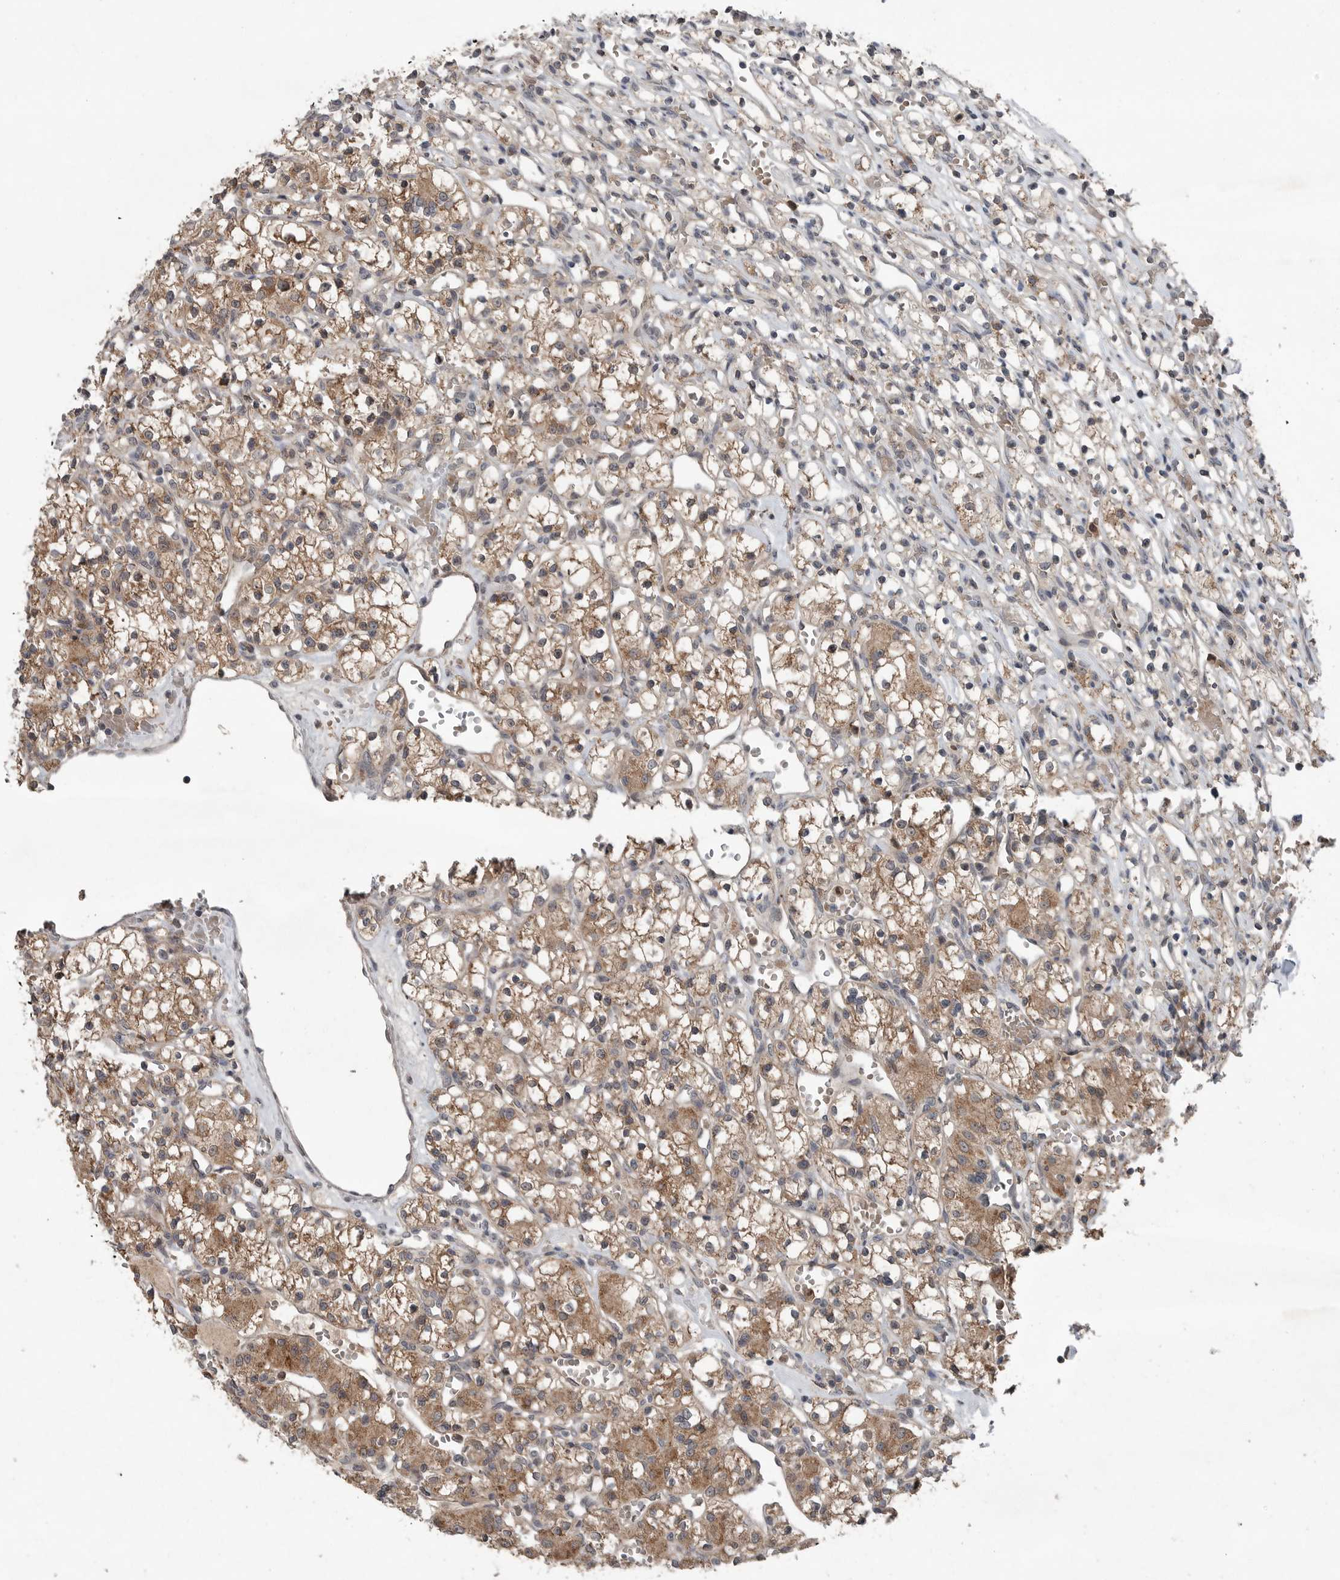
{"staining": {"intensity": "moderate", "quantity": "25%-75%", "location": "cytoplasmic/membranous"}, "tissue": "renal cancer", "cell_type": "Tumor cells", "image_type": "cancer", "snomed": [{"axis": "morphology", "description": "Adenocarcinoma, NOS"}, {"axis": "topography", "description": "Kidney"}], "caption": "The photomicrograph reveals a brown stain indicating the presence of a protein in the cytoplasmic/membranous of tumor cells in renal cancer.", "gene": "SCP2", "patient": {"sex": "female", "age": 59}}